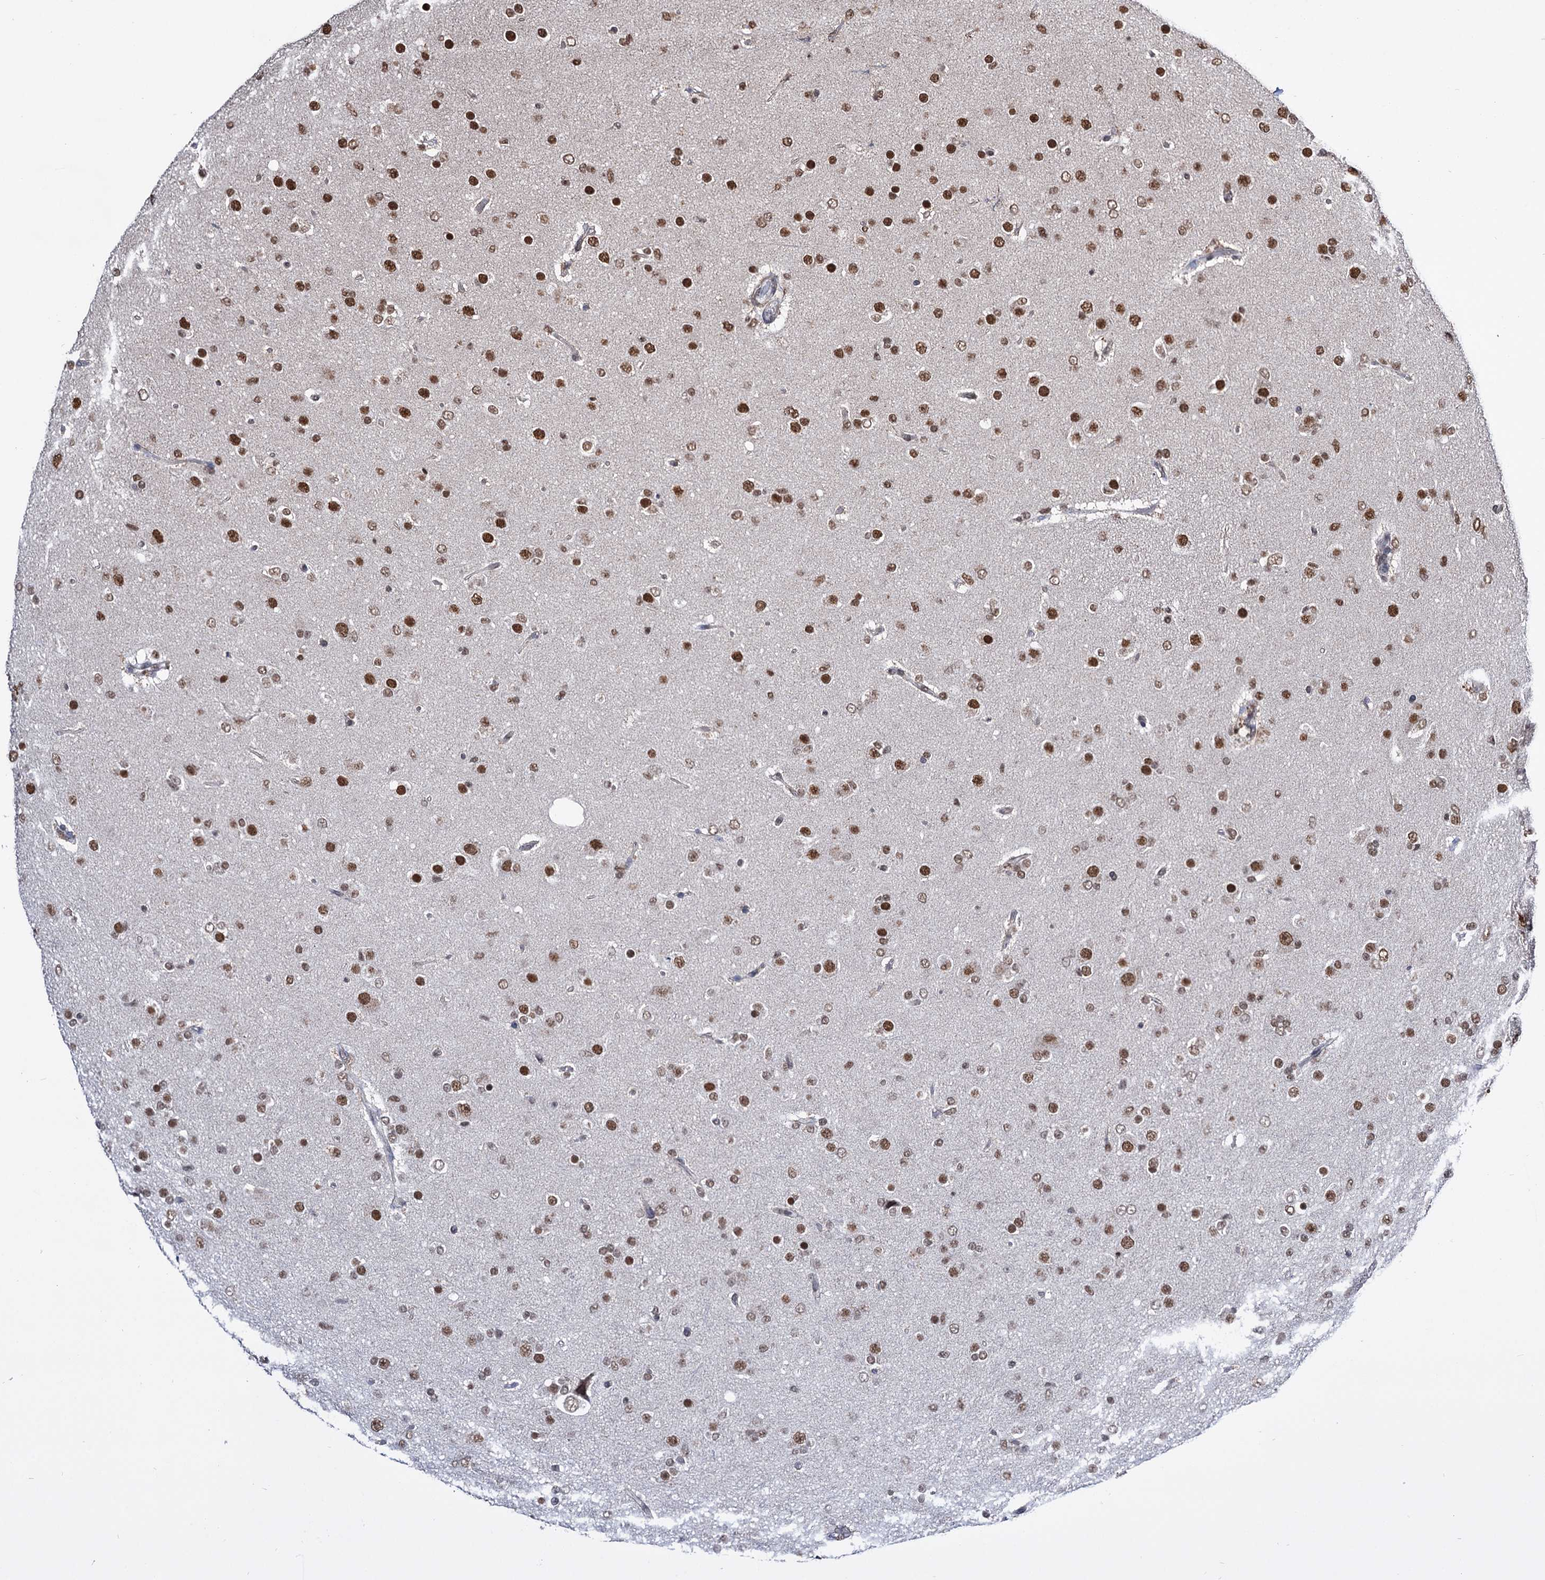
{"staining": {"intensity": "moderate", "quantity": ">75%", "location": "nuclear"}, "tissue": "glioma", "cell_type": "Tumor cells", "image_type": "cancer", "snomed": [{"axis": "morphology", "description": "Glioma, malignant, Low grade"}, {"axis": "topography", "description": "Brain"}], "caption": "Immunohistochemistry (DAB (3,3'-diaminobenzidine)) staining of human glioma displays moderate nuclear protein staining in approximately >75% of tumor cells.", "gene": "ABHD10", "patient": {"sex": "male", "age": 65}}